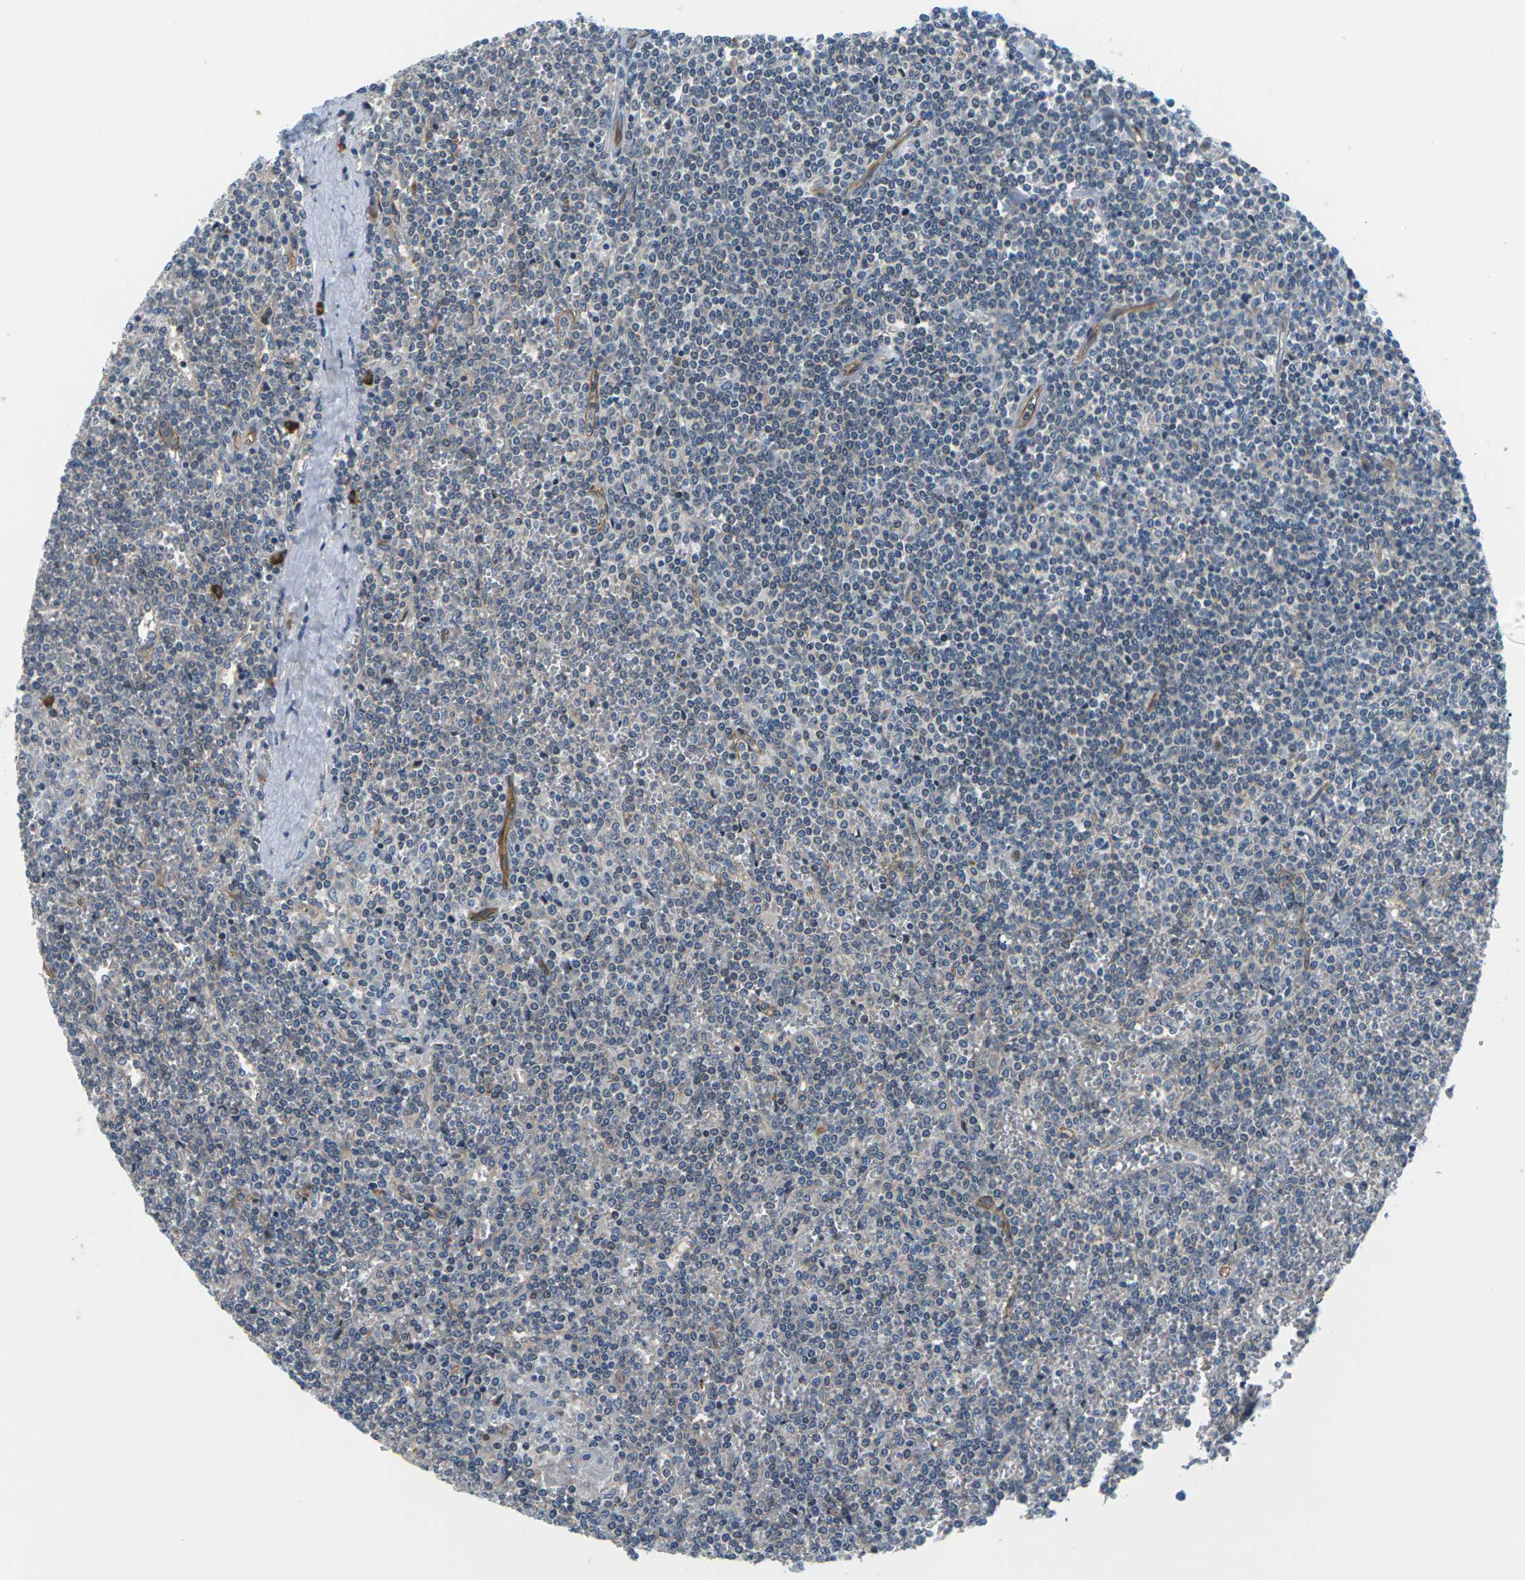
{"staining": {"intensity": "negative", "quantity": "none", "location": "none"}, "tissue": "lymphoma", "cell_type": "Tumor cells", "image_type": "cancer", "snomed": [{"axis": "morphology", "description": "Malignant lymphoma, non-Hodgkin's type, Low grade"}, {"axis": "topography", "description": "Spleen"}], "caption": "A high-resolution histopathology image shows immunohistochemistry (IHC) staining of low-grade malignant lymphoma, non-Hodgkin's type, which exhibits no significant positivity in tumor cells.", "gene": "SLC13A3", "patient": {"sex": "female", "age": 19}}